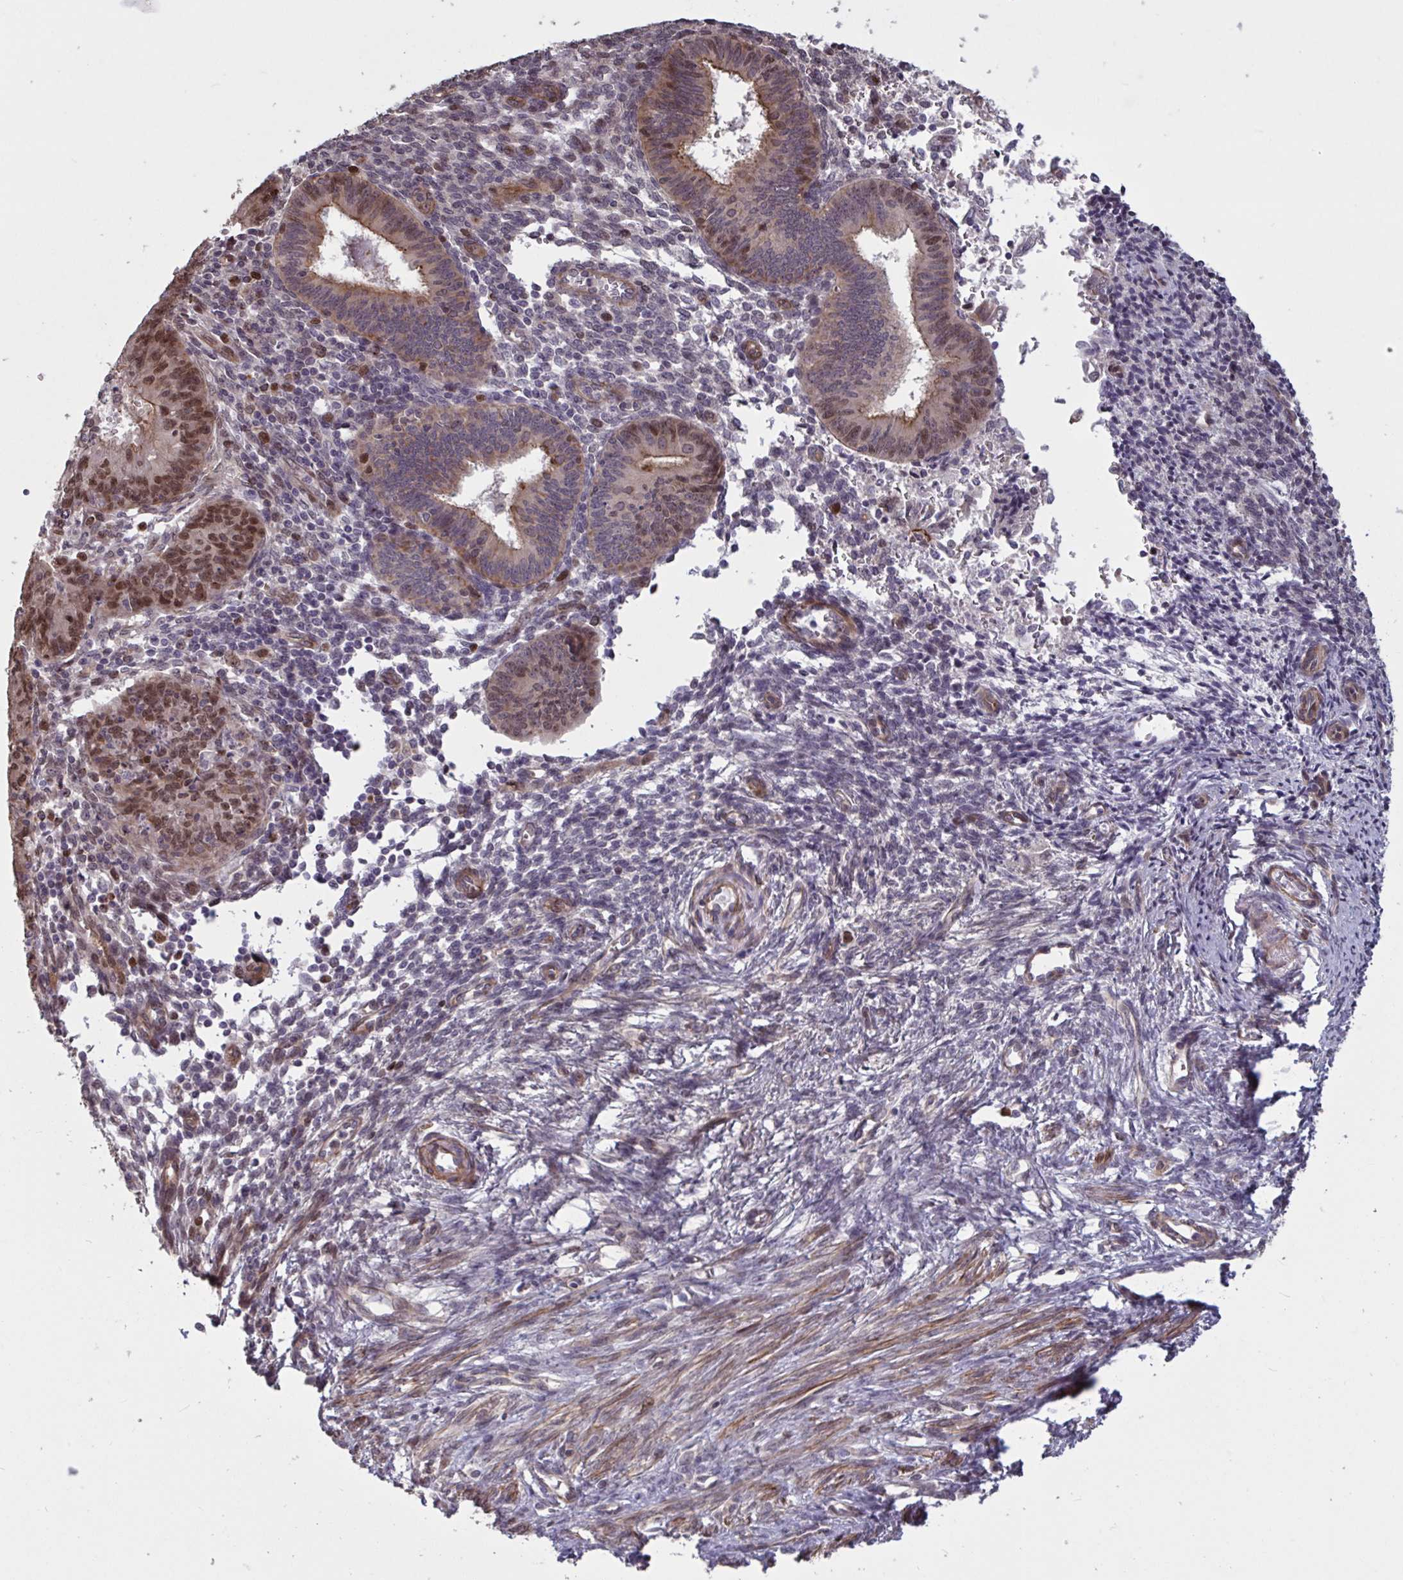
{"staining": {"intensity": "moderate", "quantity": "25%-75%", "location": "nuclear"}, "tissue": "endometrial cancer", "cell_type": "Tumor cells", "image_type": "cancer", "snomed": [{"axis": "morphology", "description": "Adenocarcinoma, NOS"}, {"axis": "topography", "description": "Endometrium"}], "caption": "Tumor cells reveal moderate nuclear staining in approximately 25%-75% of cells in adenocarcinoma (endometrial).", "gene": "IPO5", "patient": {"sex": "female", "age": 50}}